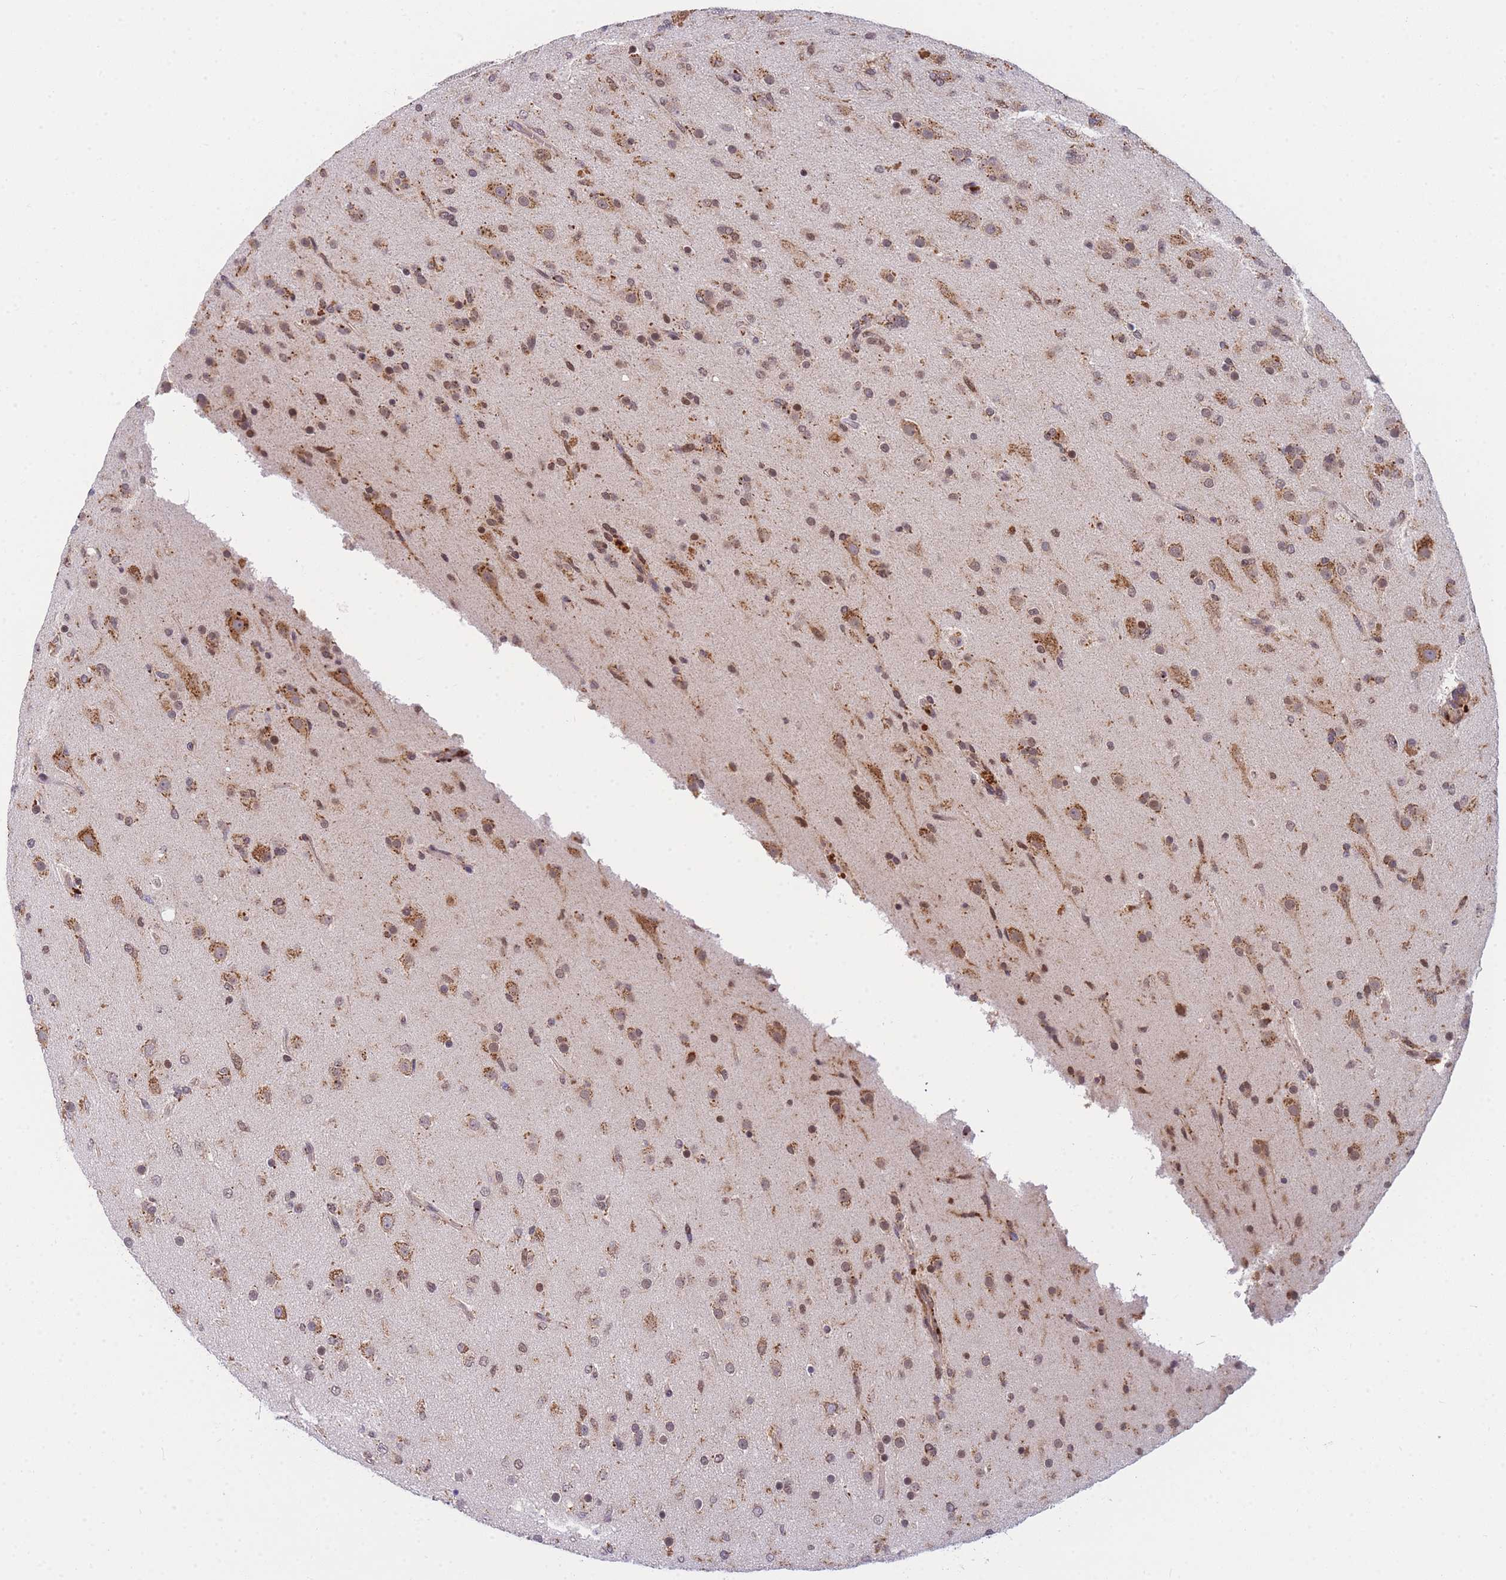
{"staining": {"intensity": "moderate", "quantity": ">75%", "location": "cytoplasmic/membranous,nuclear"}, "tissue": "glioma", "cell_type": "Tumor cells", "image_type": "cancer", "snomed": [{"axis": "morphology", "description": "Glioma, malignant, Low grade"}, {"axis": "topography", "description": "Brain"}], "caption": "Protein expression by immunohistochemistry demonstrates moderate cytoplasmic/membranous and nuclear positivity in about >75% of tumor cells in low-grade glioma (malignant).", "gene": "MRPL23", "patient": {"sex": "male", "age": 65}}